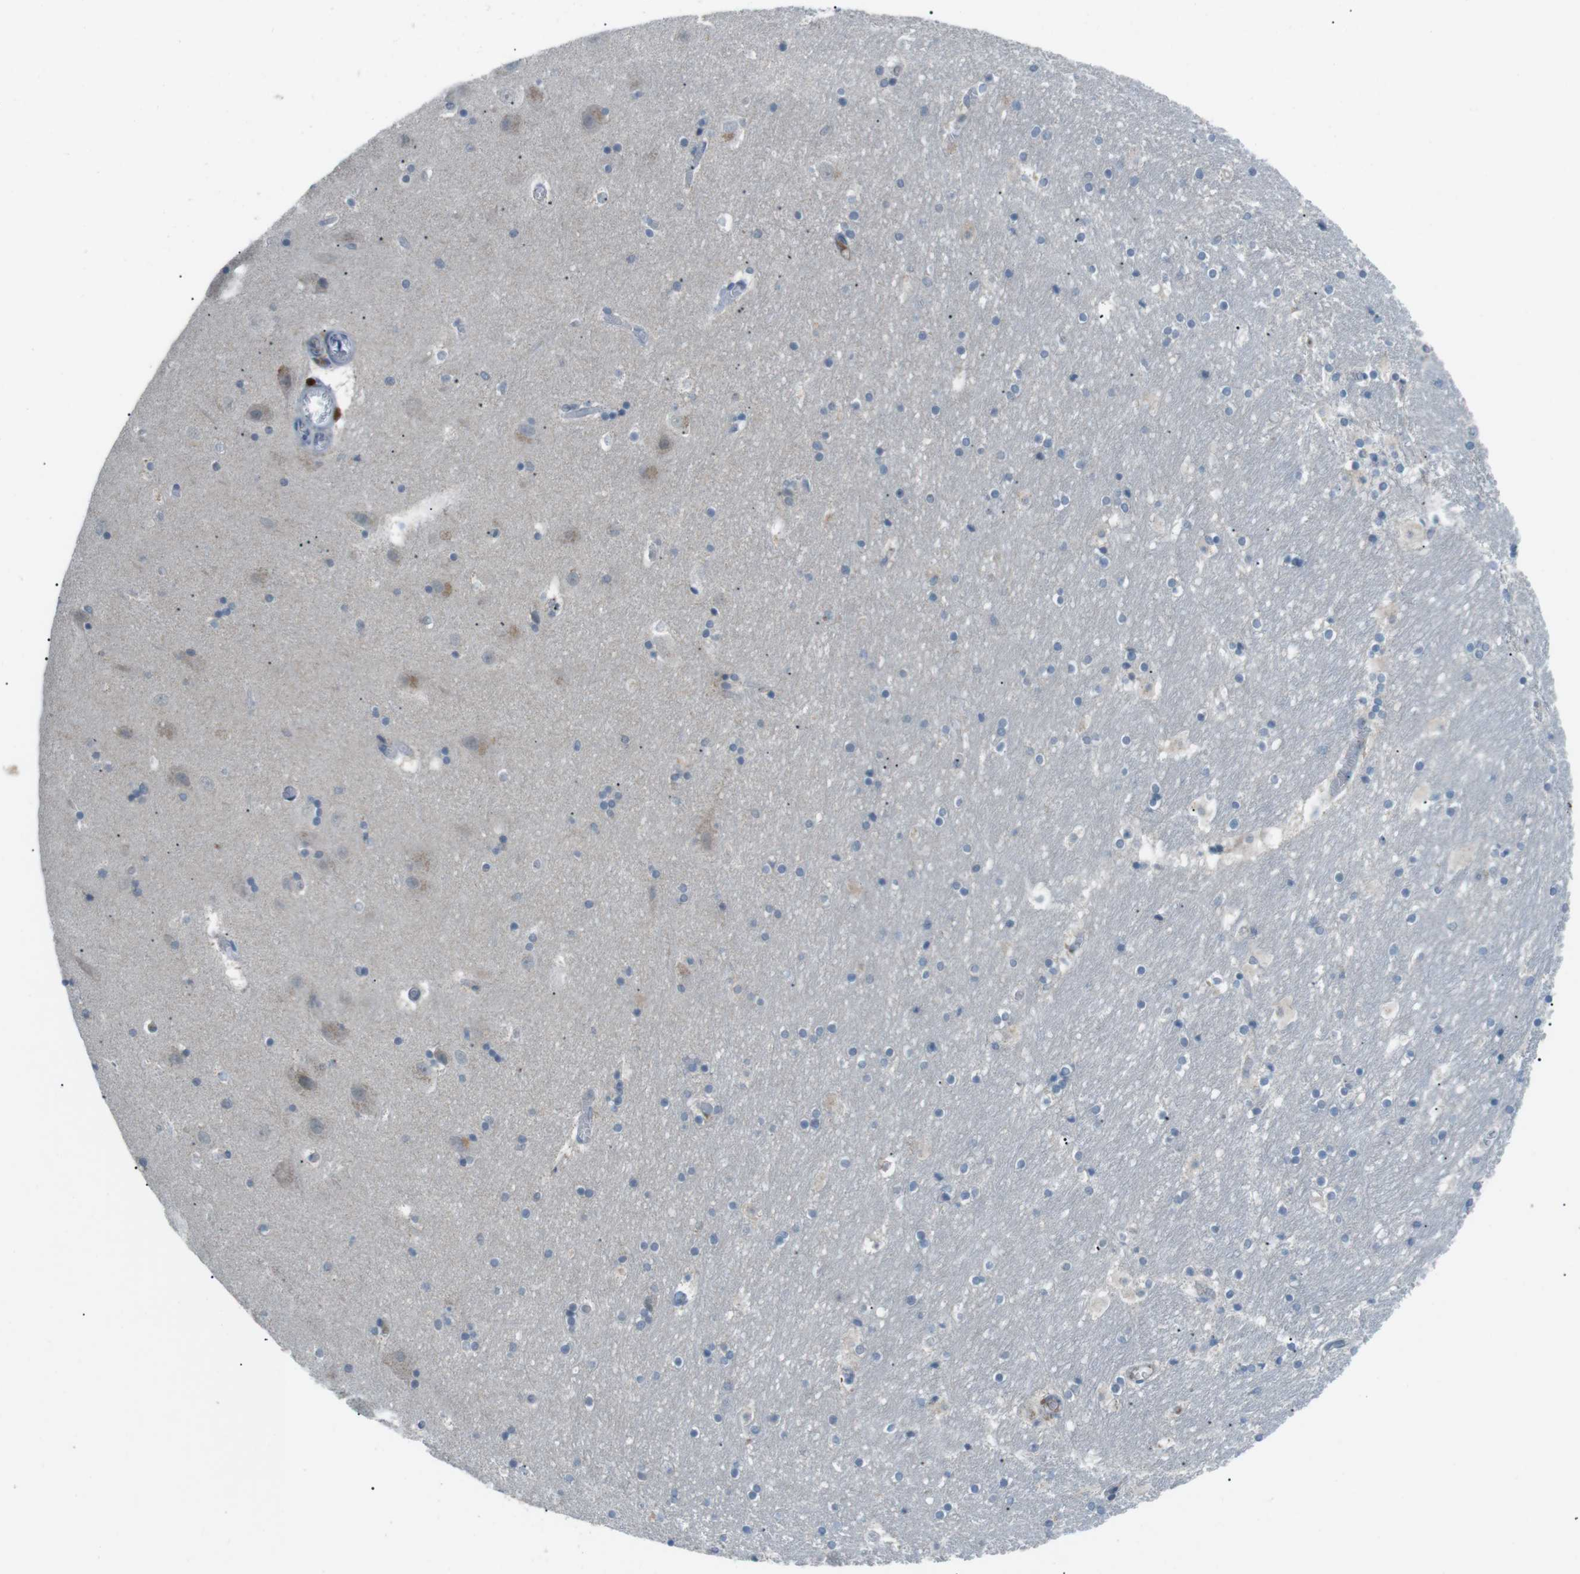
{"staining": {"intensity": "negative", "quantity": "none", "location": "none"}, "tissue": "hippocampus", "cell_type": "Glial cells", "image_type": "normal", "snomed": [{"axis": "morphology", "description": "Normal tissue, NOS"}, {"axis": "topography", "description": "Hippocampus"}], "caption": "Glial cells are negative for brown protein staining in benign hippocampus. (Brightfield microscopy of DAB immunohistochemistry at high magnification).", "gene": "FCRLA", "patient": {"sex": "male", "age": 45}}